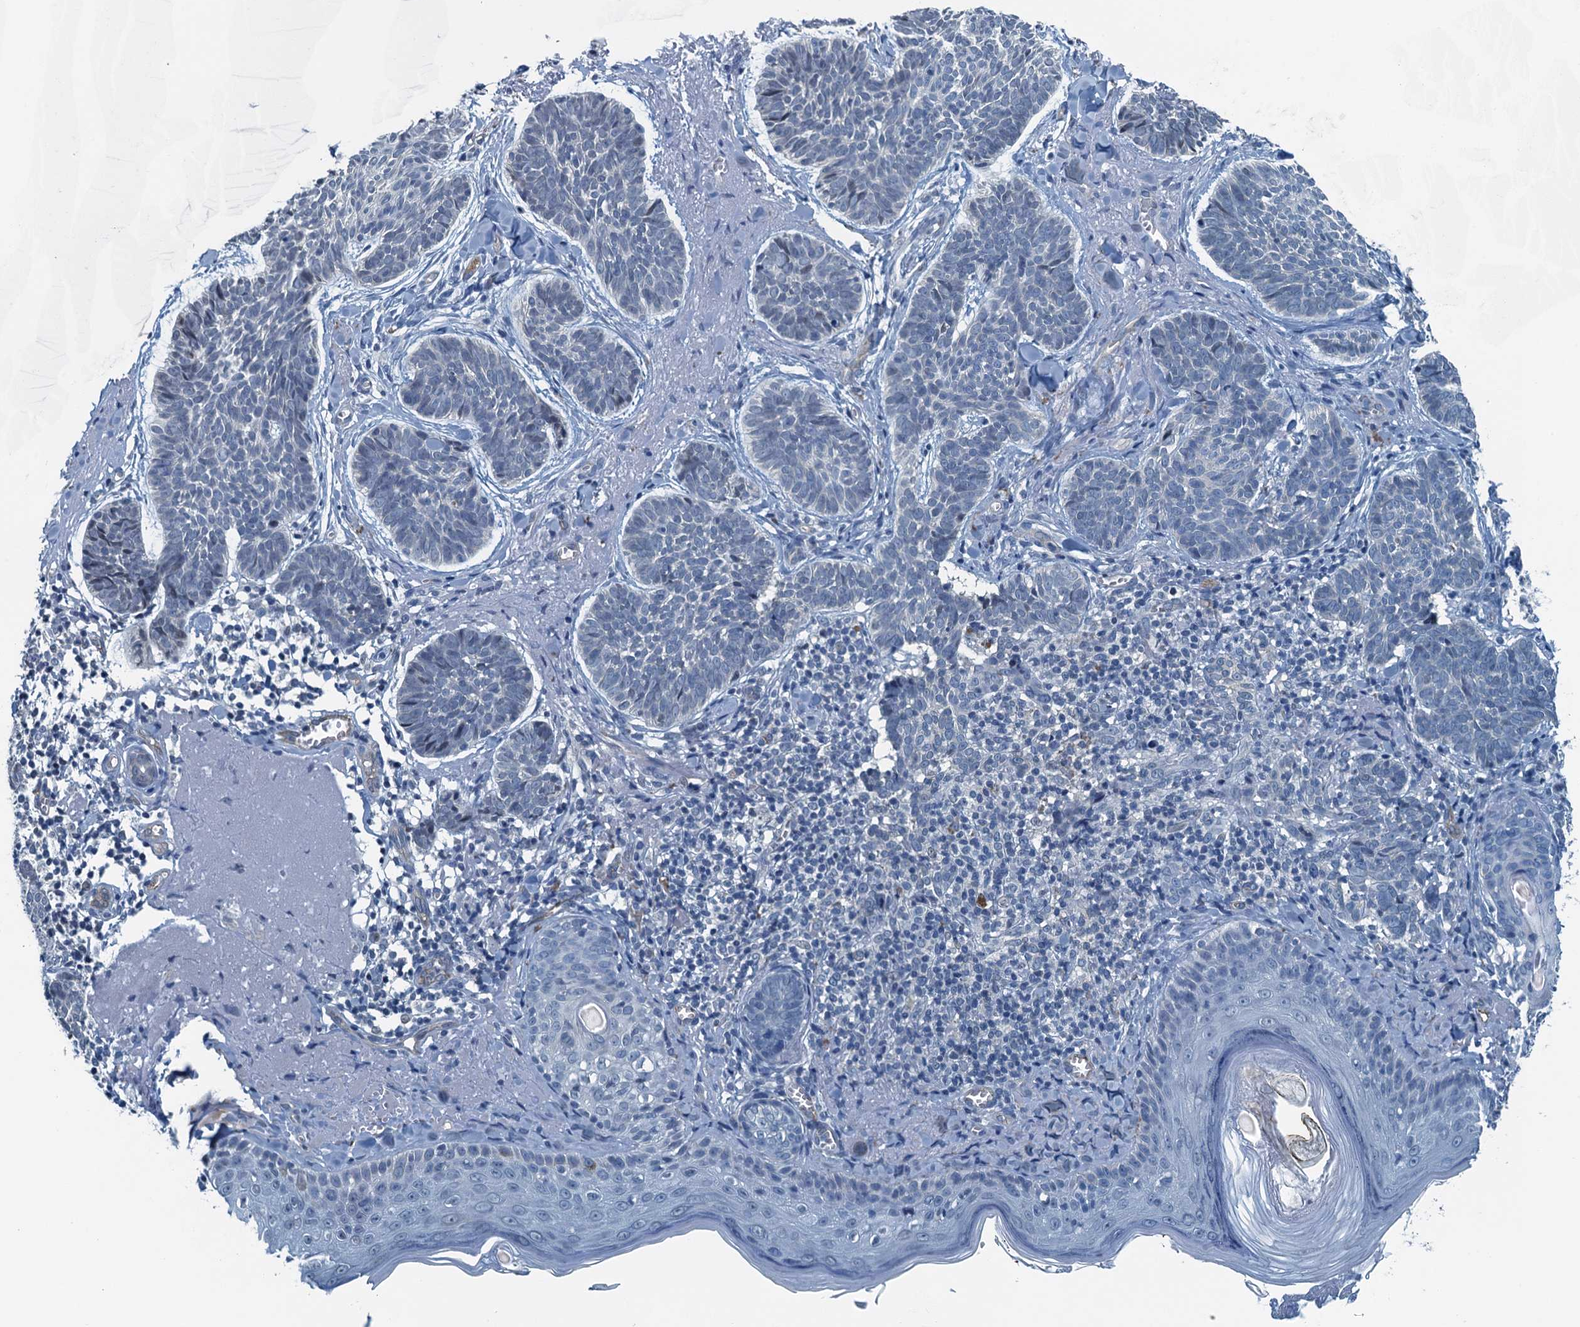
{"staining": {"intensity": "negative", "quantity": "none", "location": "none"}, "tissue": "skin cancer", "cell_type": "Tumor cells", "image_type": "cancer", "snomed": [{"axis": "morphology", "description": "Basal cell carcinoma"}, {"axis": "topography", "description": "Skin"}], "caption": "Immunohistochemistry of human basal cell carcinoma (skin) displays no expression in tumor cells. The staining is performed using DAB brown chromogen with nuclei counter-stained in using hematoxylin.", "gene": "GFOD2", "patient": {"sex": "female", "age": 74}}